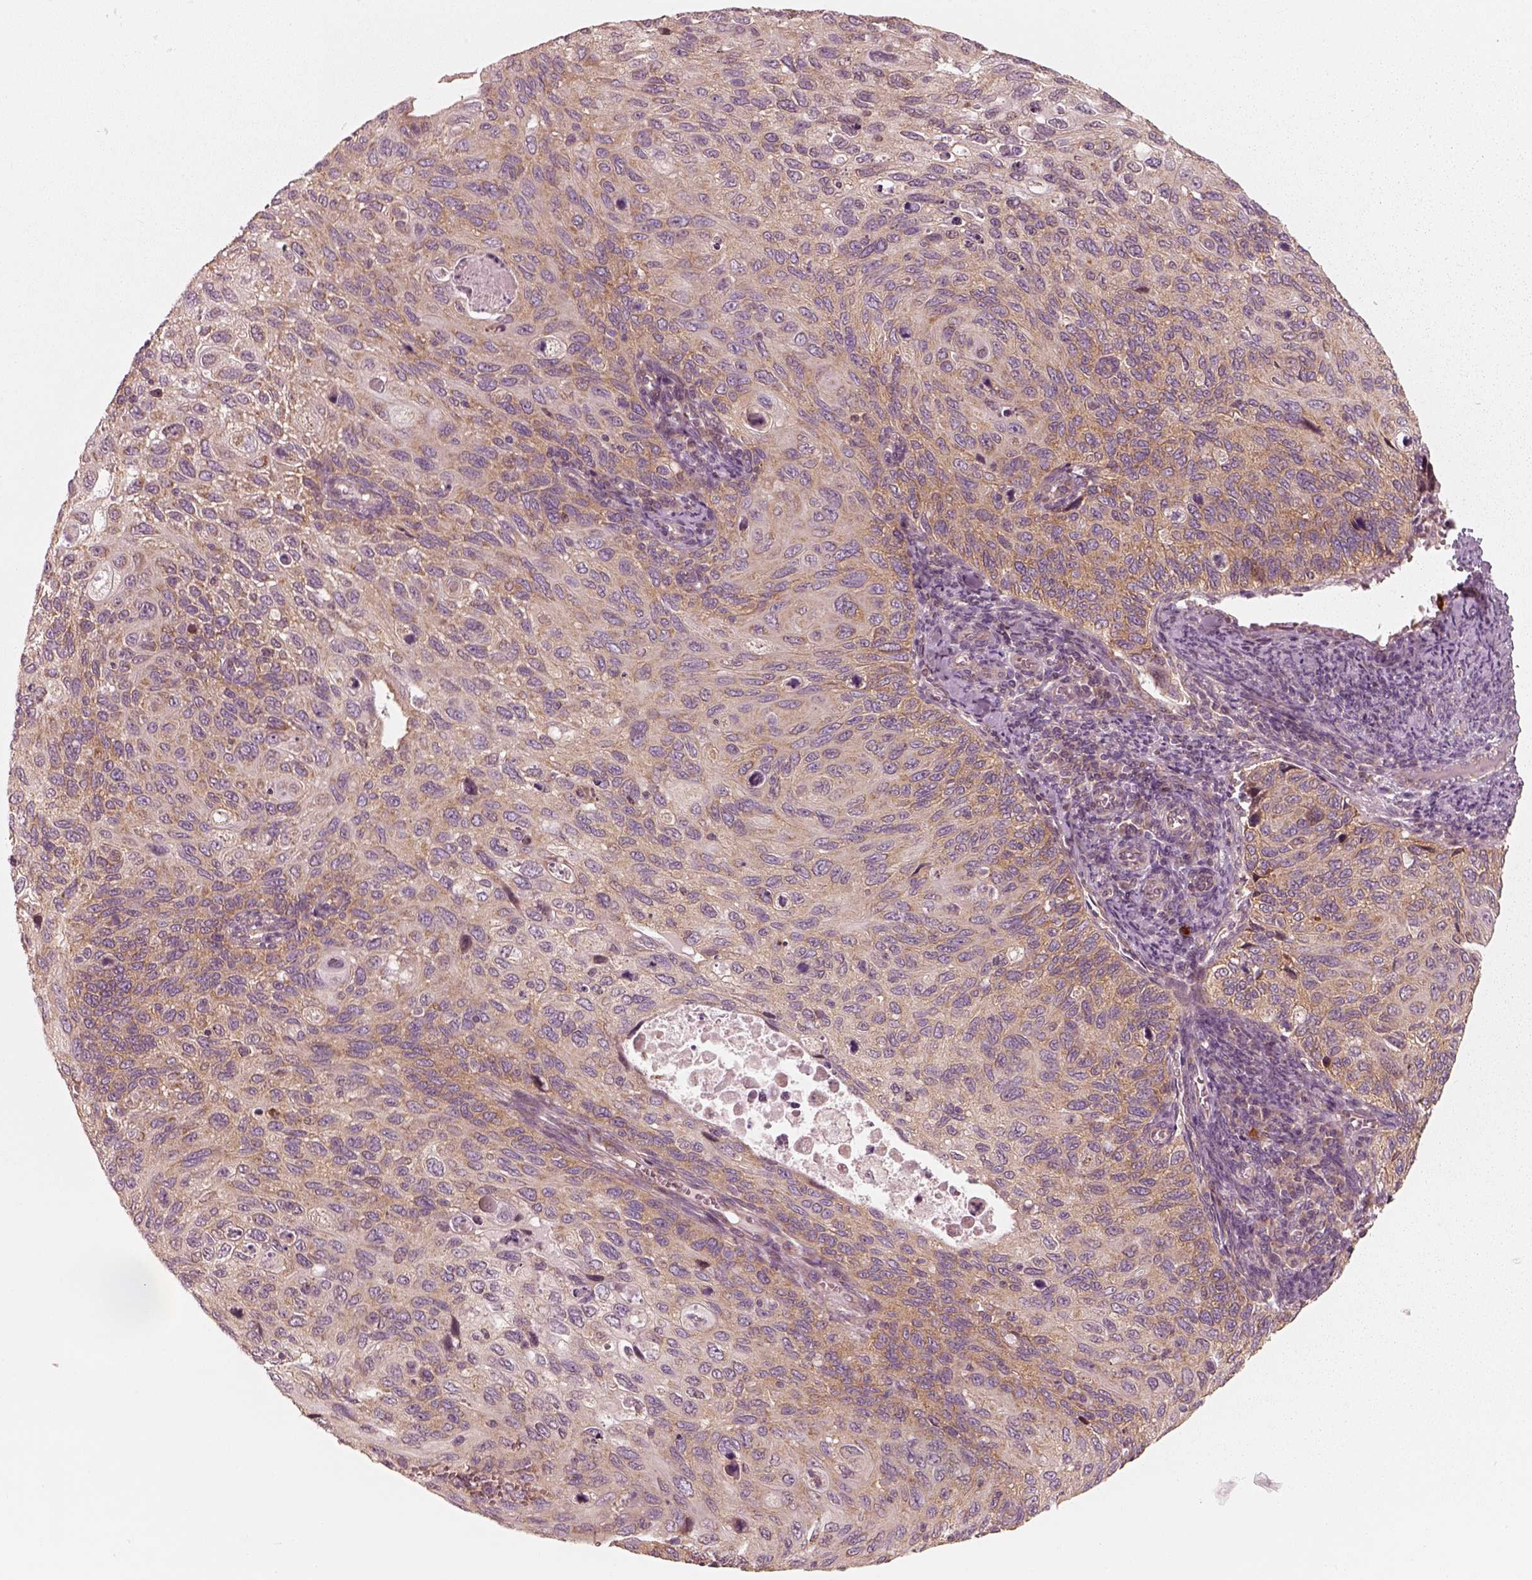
{"staining": {"intensity": "moderate", "quantity": ">75%", "location": "cytoplasmic/membranous"}, "tissue": "cervical cancer", "cell_type": "Tumor cells", "image_type": "cancer", "snomed": [{"axis": "morphology", "description": "Squamous cell carcinoma, NOS"}, {"axis": "topography", "description": "Cervix"}], "caption": "Immunohistochemistry histopathology image of neoplastic tissue: cervical cancer (squamous cell carcinoma) stained using immunohistochemistry demonstrates medium levels of moderate protein expression localized specifically in the cytoplasmic/membranous of tumor cells, appearing as a cytoplasmic/membranous brown color.", "gene": "CNOT2", "patient": {"sex": "female", "age": 70}}